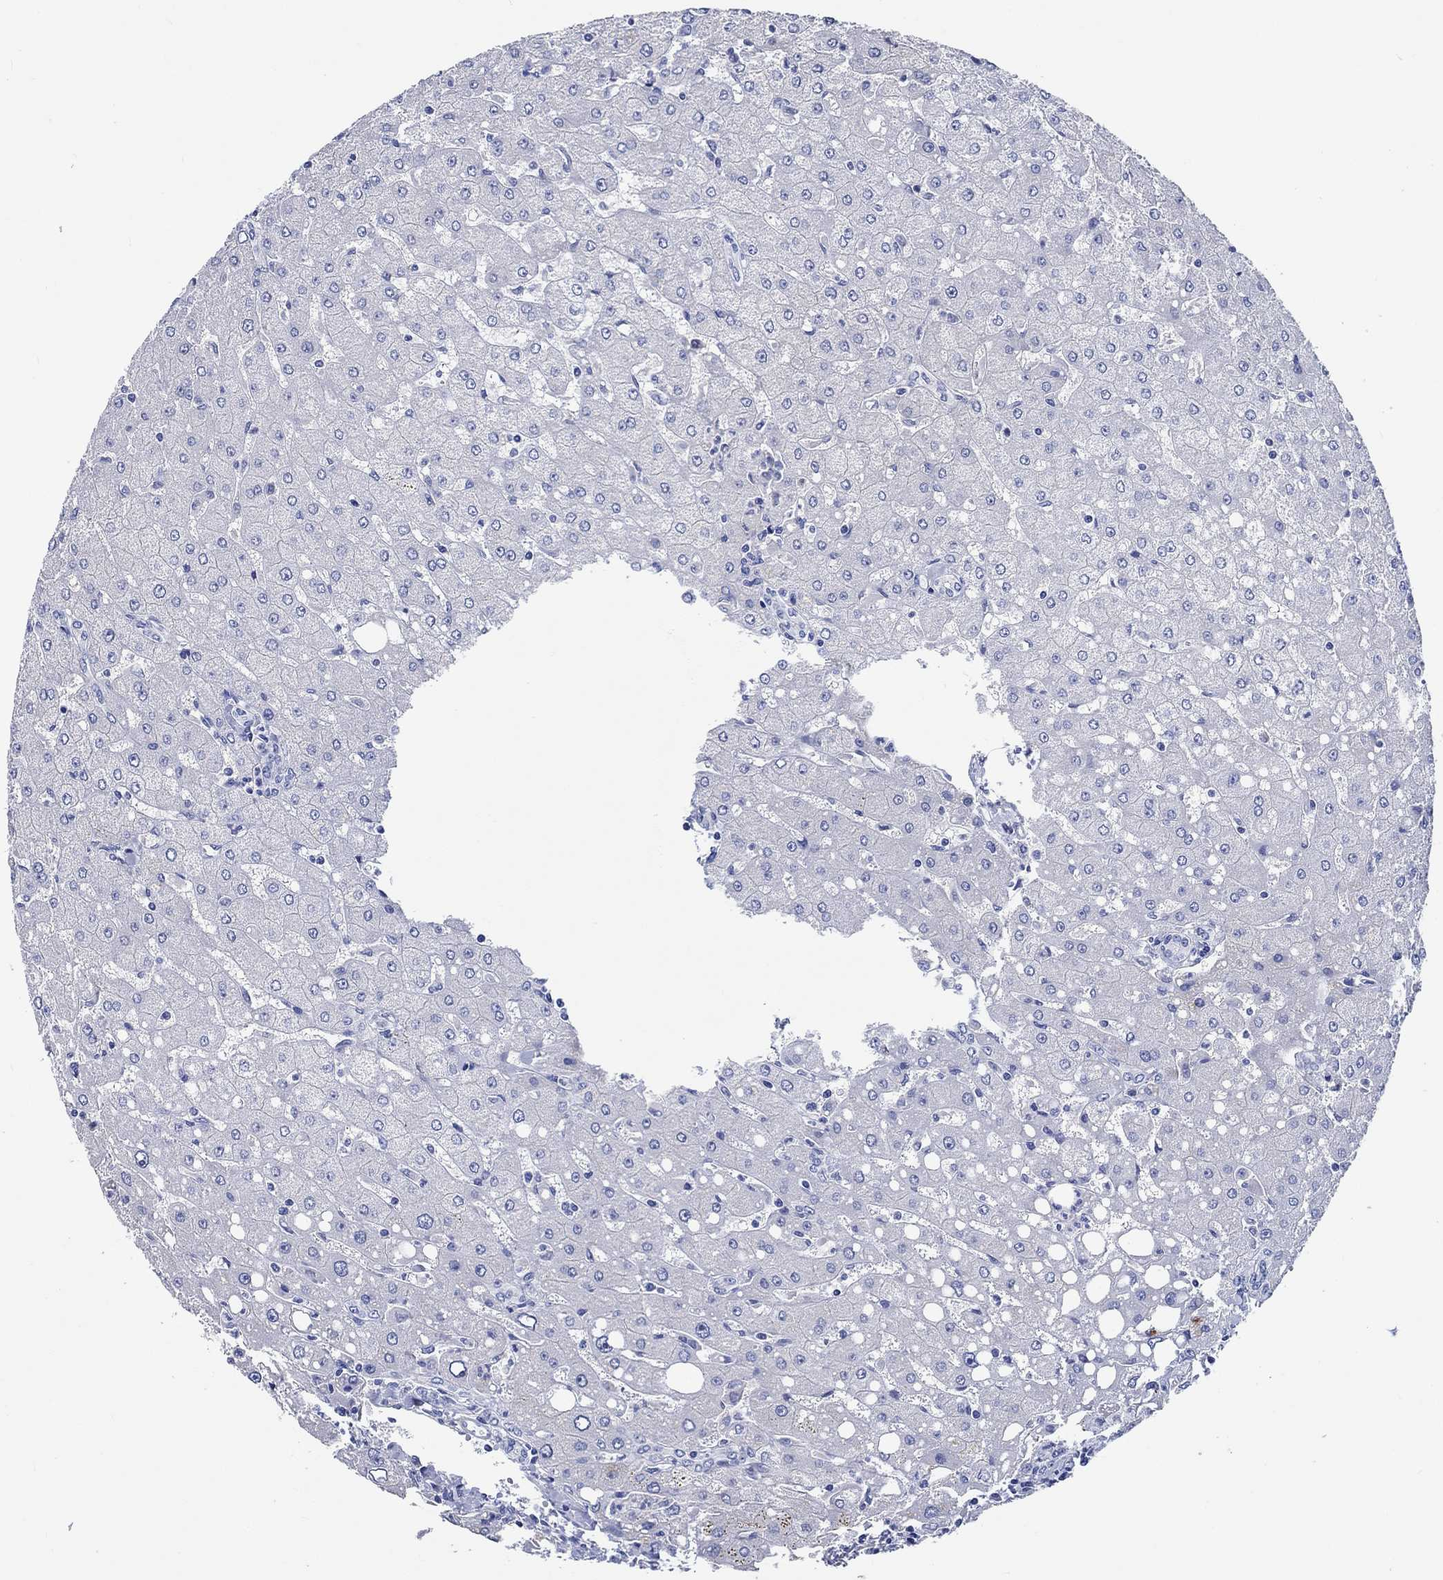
{"staining": {"intensity": "negative", "quantity": "none", "location": "none"}, "tissue": "liver", "cell_type": "Cholangiocytes", "image_type": "normal", "snomed": [{"axis": "morphology", "description": "Normal tissue, NOS"}, {"axis": "topography", "description": "Liver"}], "caption": "Protein analysis of normal liver reveals no significant positivity in cholangiocytes. (DAB (3,3'-diaminobenzidine) immunohistochemistry with hematoxylin counter stain).", "gene": "SHISA4", "patient": {"sex": "female", "age": 53}}